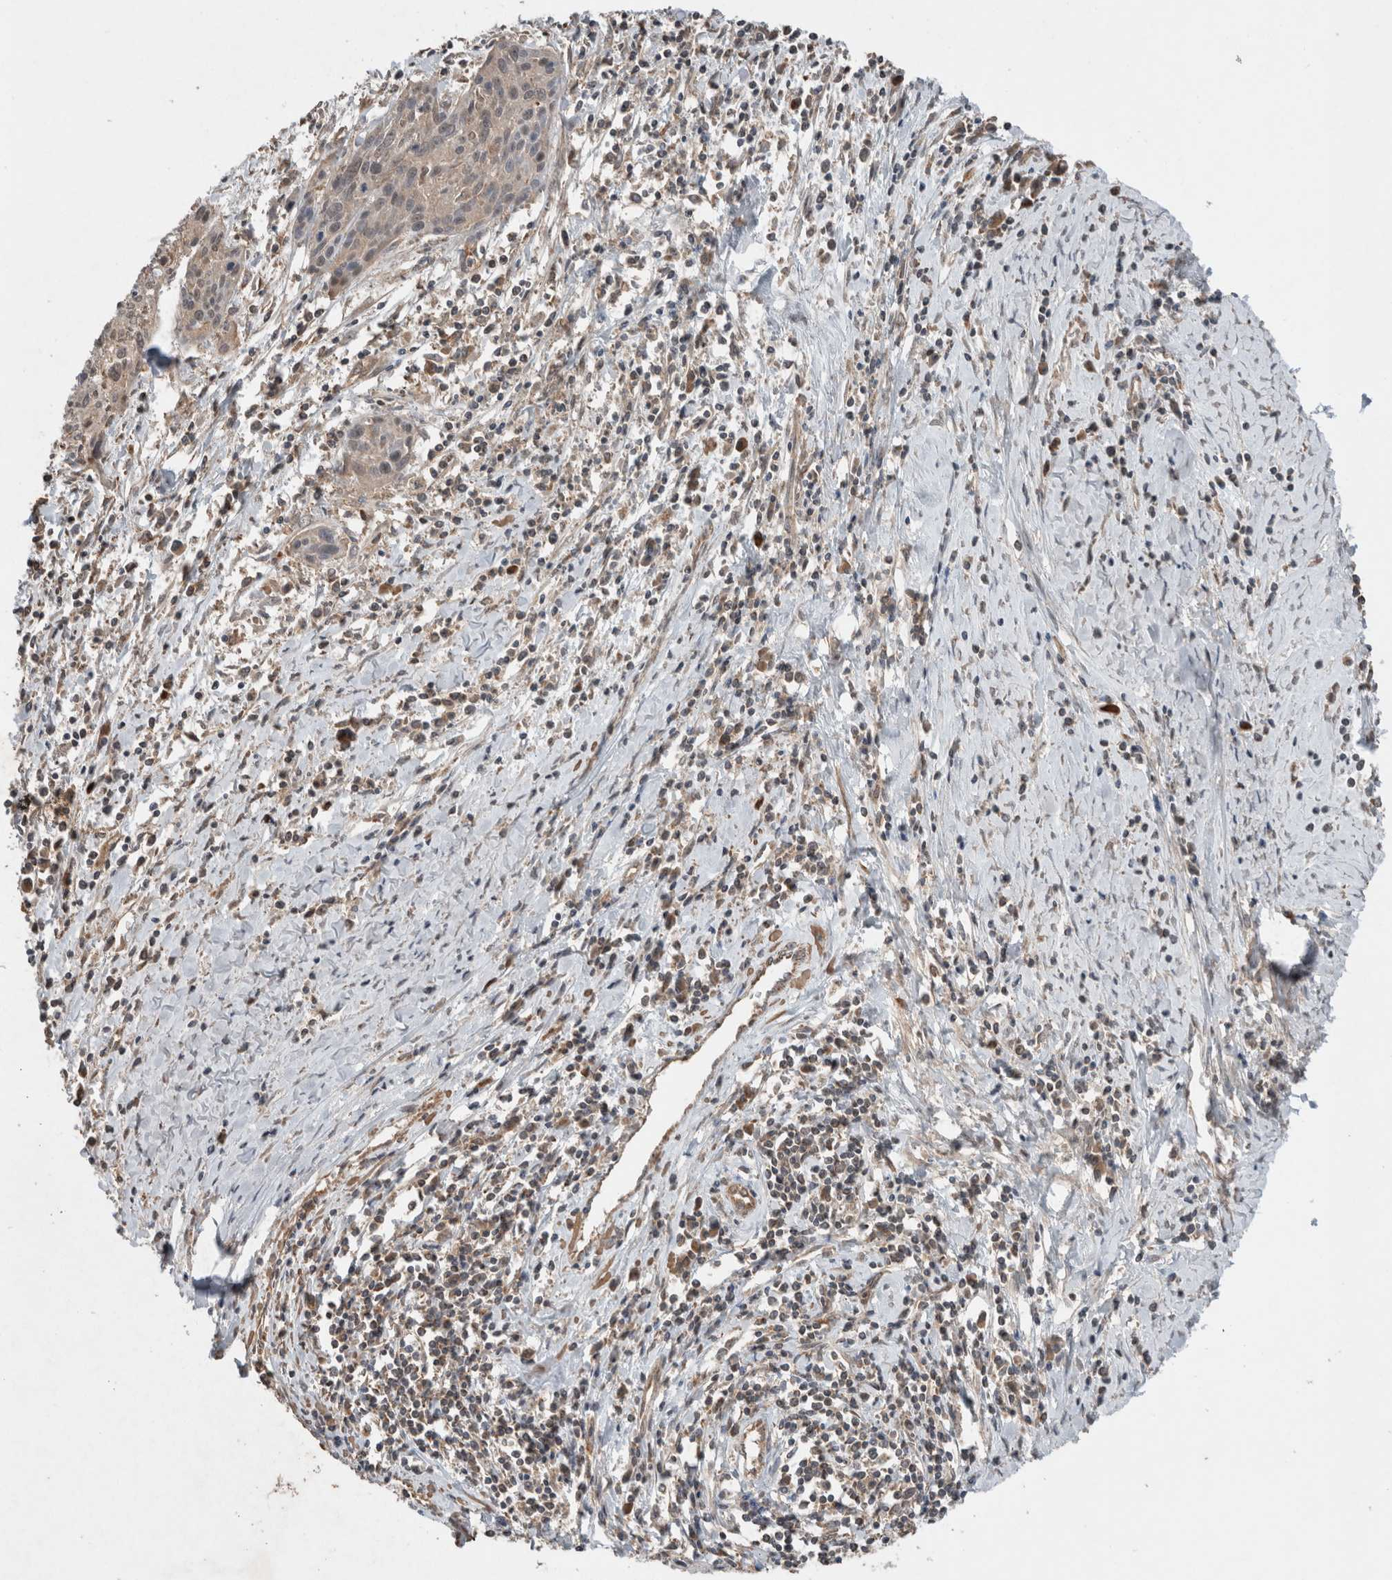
{"staining": {"intensity": "weak", "quantity": "<25%", "location": "cytoplasmic/membranous"}, "tissue": "cervical cancer", "cell_type": "Tumor cells", "image_type": "cancer", "snomed": [{"axis": "morphology", "description": "Squamous cell carcinoma, NOS"}, {"axis": "topography", "description": "Cervix"}], "caption": "This is an immunohistochemistry (IHC) micrograph of cervical cancer. There is no expression in tumor cells.", "gene": "KLK14", "patient": {"sex": "female", "age": 51}}